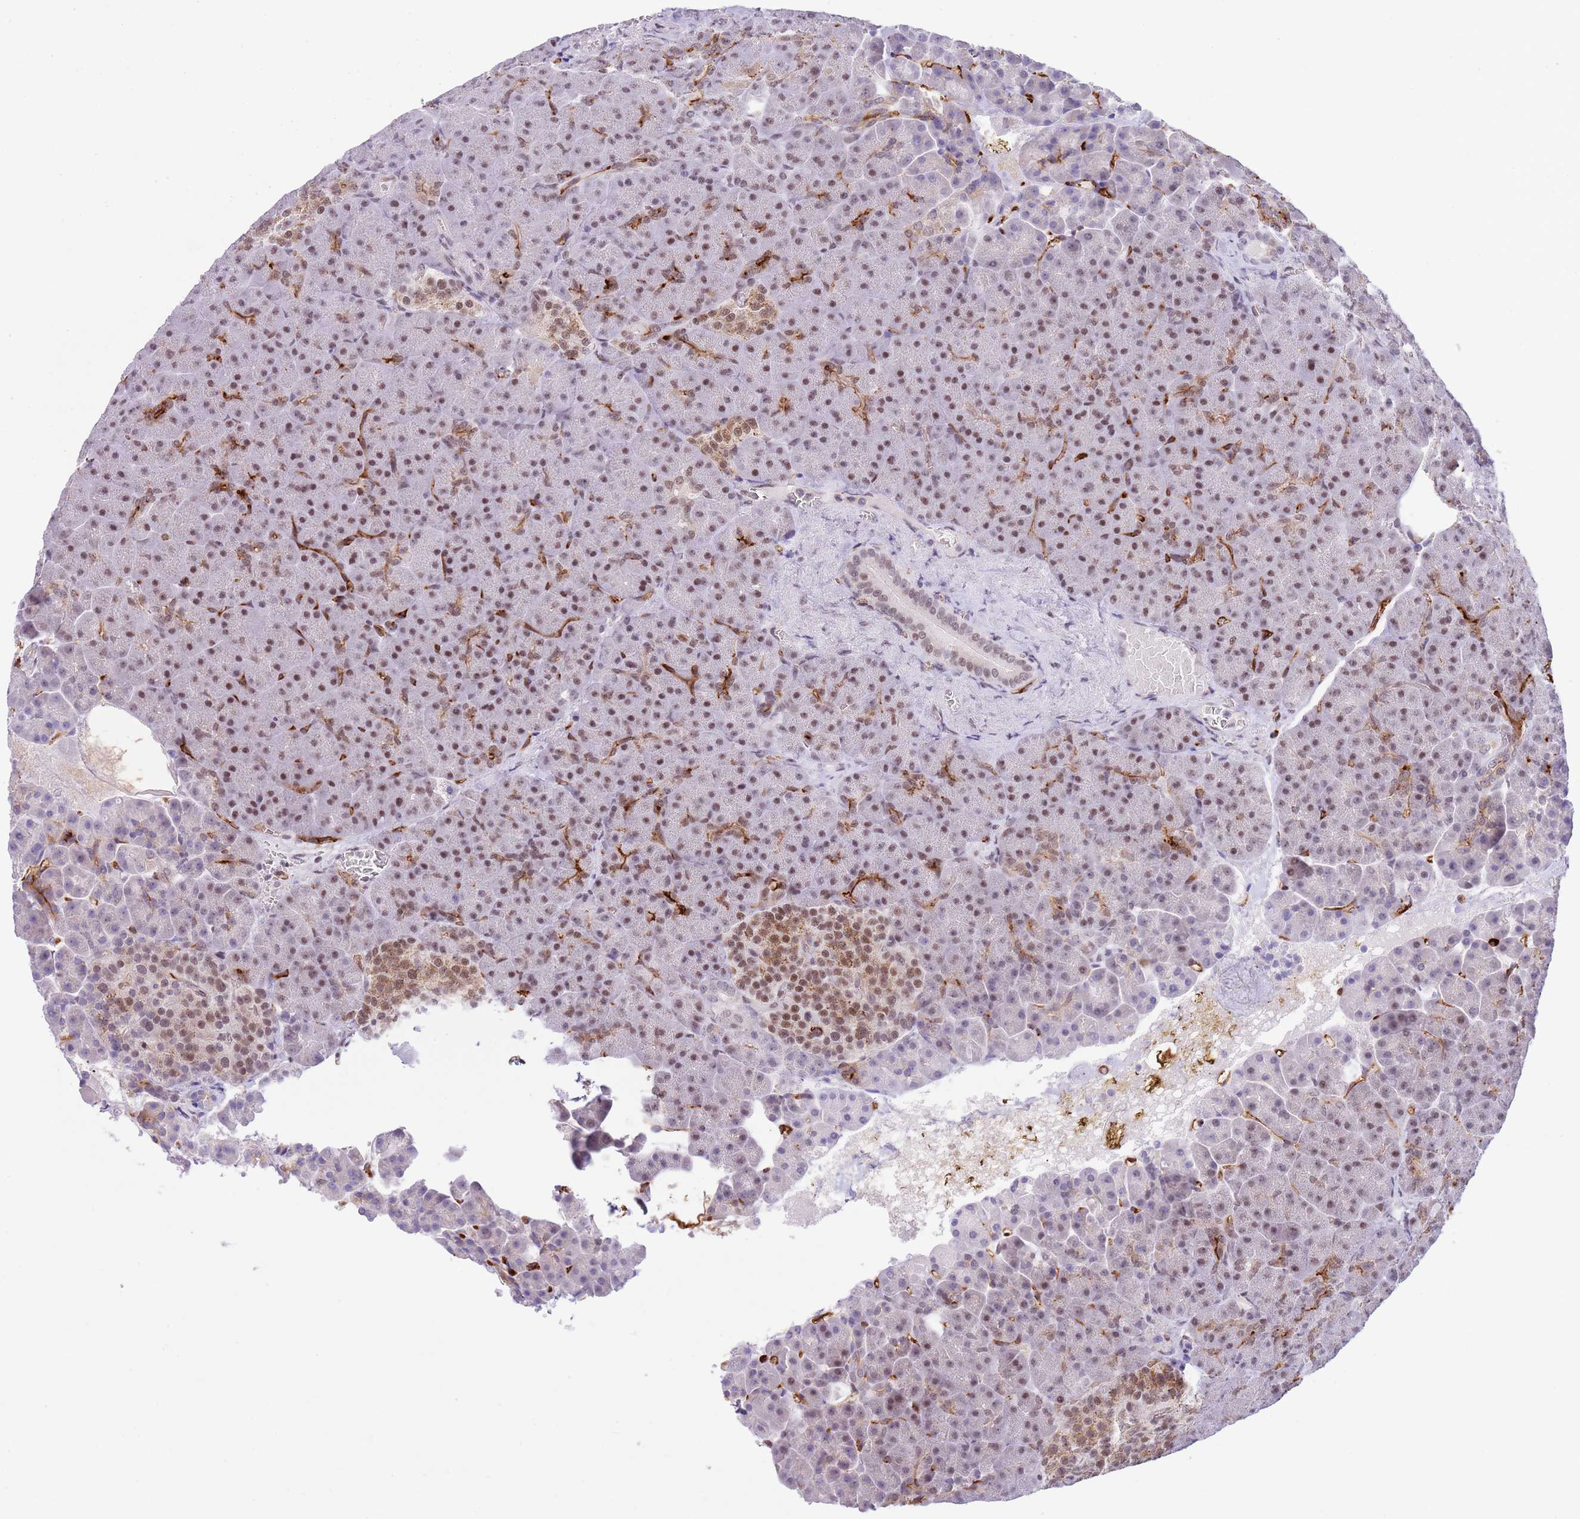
{"staining": {"intensity": "weak", "quantity": "25%-75%", "location": "nuclear"}, "tissue": "pancreas", "cell_type": "Exocrine glandular cells", "image_type": "normal", "snomed": [{"axis": "morphology", "description": "Normal tissue, NOS"}, {"axis": "topography", "description": "Pancreas"}], "caption": "A high-resolution micrograph shows immunohistochemistry (IHC) staining of unremarkable pancreas, which exhibits weak nuclear expression in approximately 25%-75% of exocrine glandular cells. (brown staining indicates protein expression, while blue staining denotes nuclei).", "gene": "RFX1", "patient": {"sex": "female", "age": 74}}